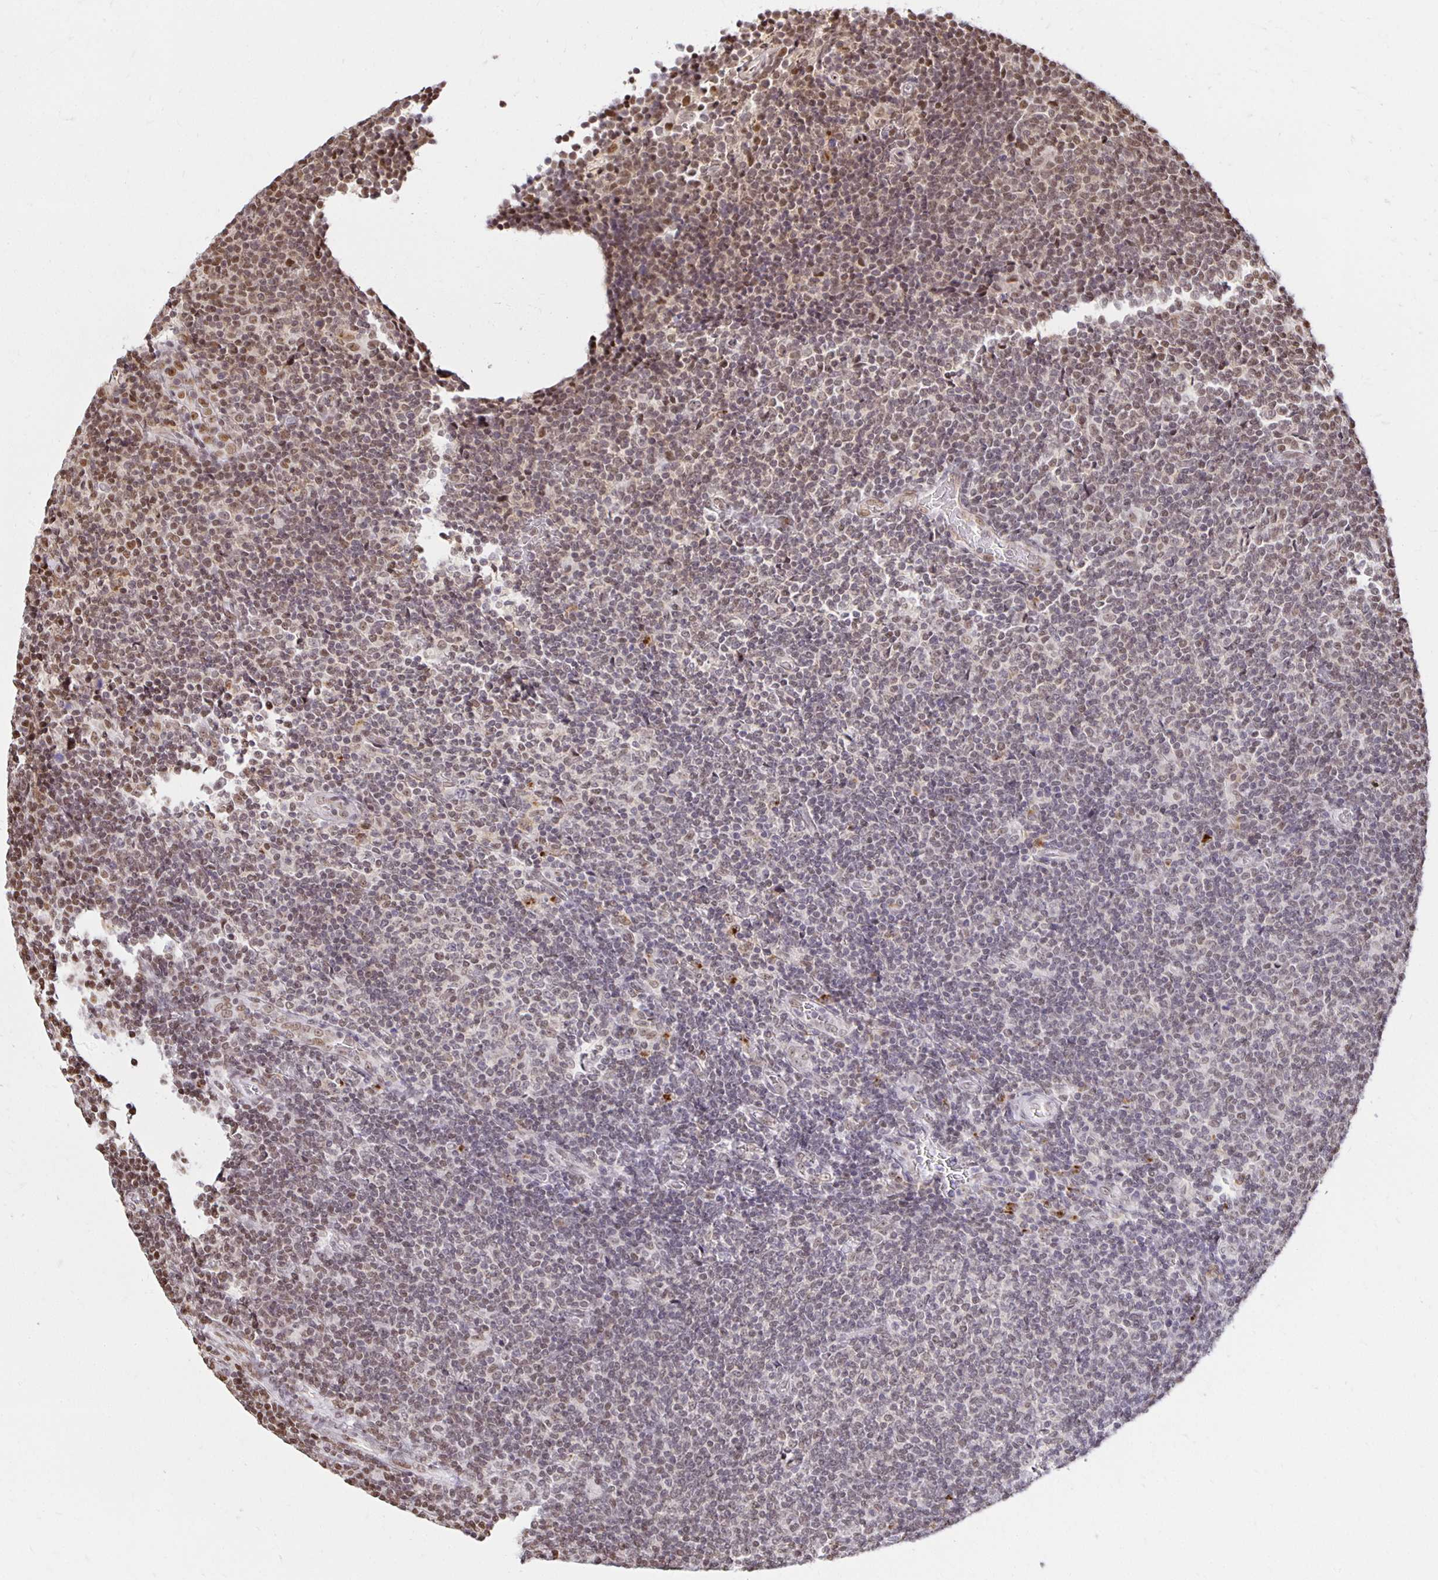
{"staining": {"intensity": "moderate", "quantity": "25%-75%", "location": "nuclear"}, "tissue": "lymphoma", "cell_type": "Tumor cells", "image_type": "cancer", "snomed": [{"axis": "morphology", "description": "Malignant lymphoma, non-Hodgkin's type, Low grade"}, {"axis": "topography", "description": "Lymph node"}], "caption": "The immunohistochemical stain labels moderate nuclear positivity in tumor cells of lymphoma tissue.", "gene": "ZNF579", "patient": {"sex": "male", "age": 52}}